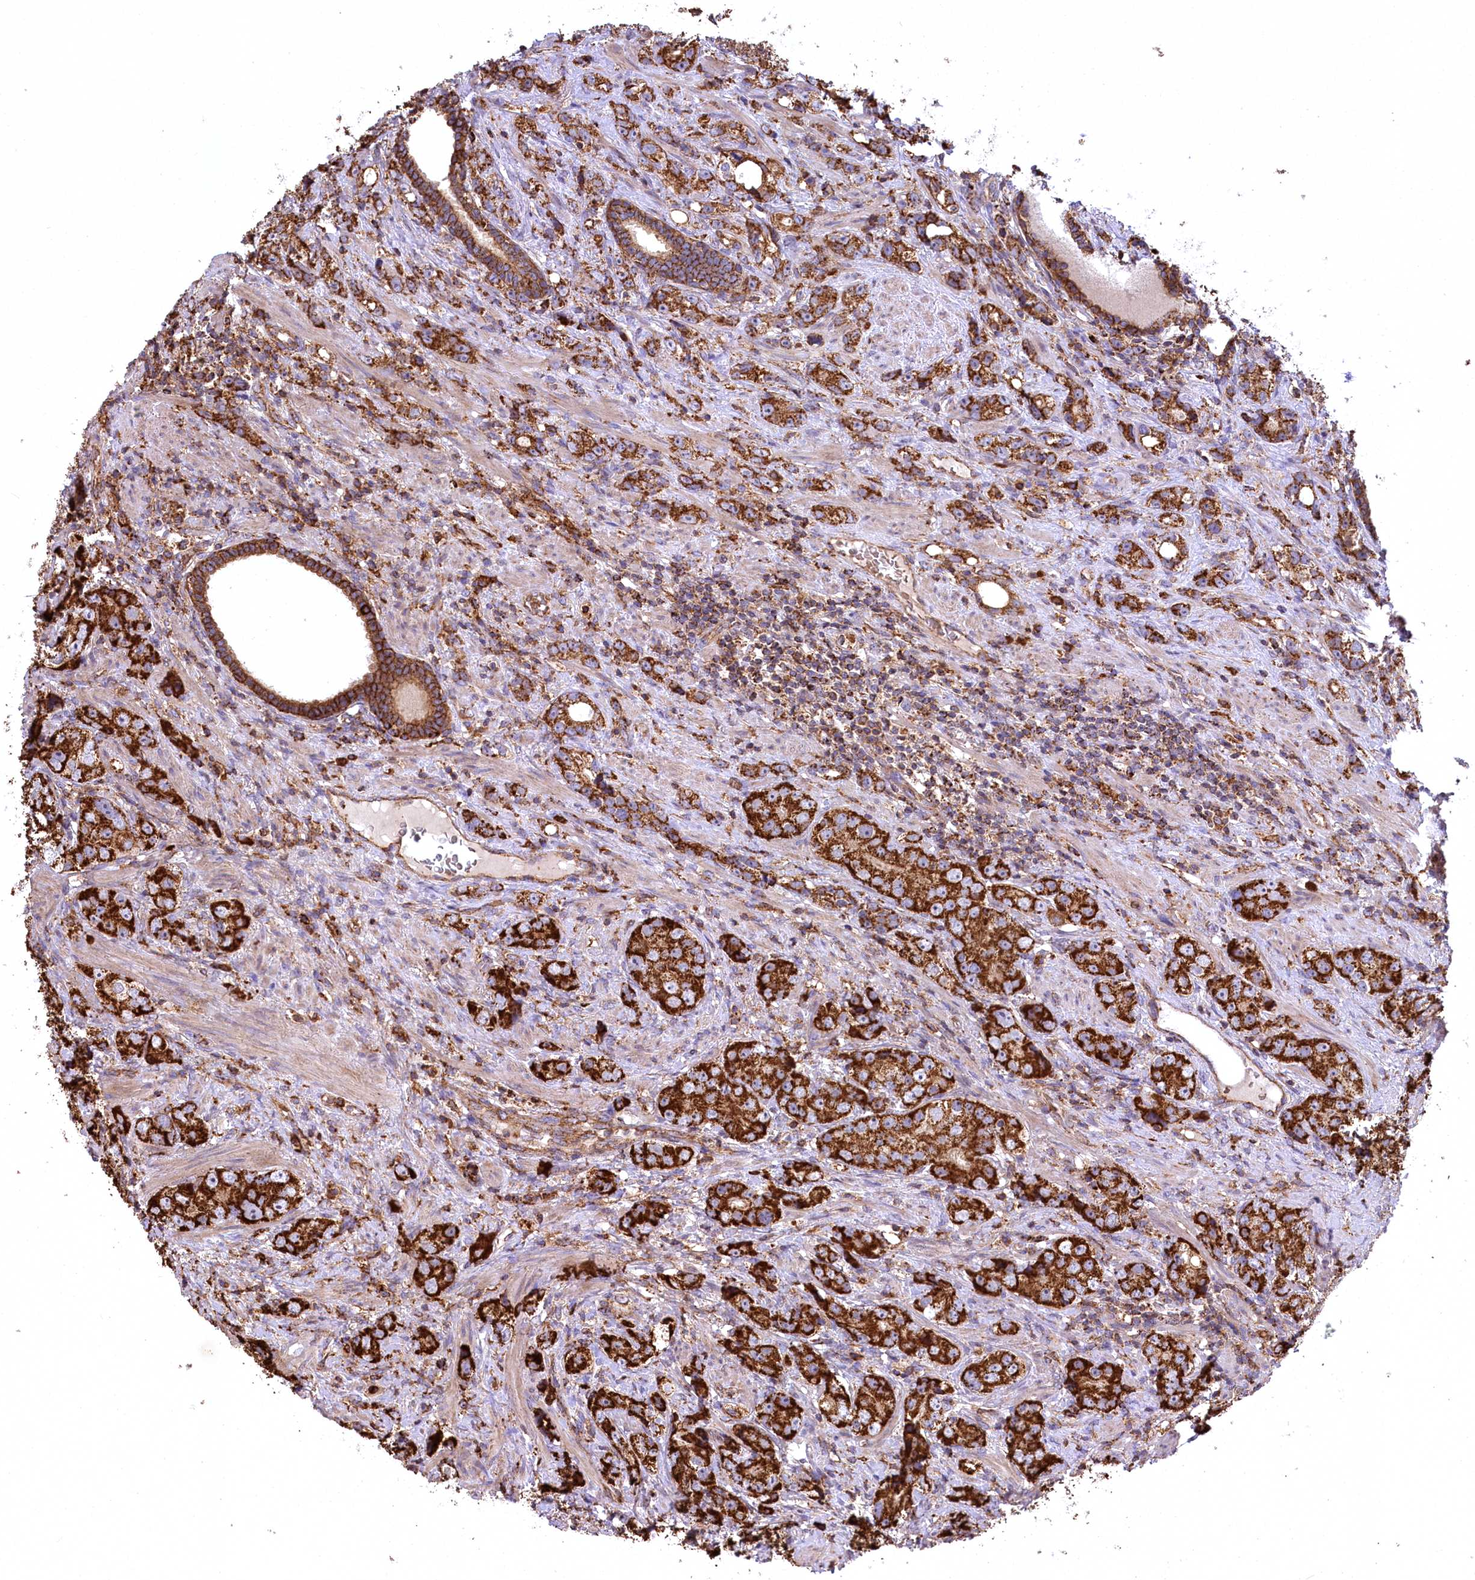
{"staining": {"intensity": "strong", "quantity": ">75%", "location": "cytoplasmic/membranous"}, "tissue": "prostate cancer", "cell_type": "Tumor cells", "image_type": "cancer", "snomed": [{"axis": "morphology", "description": "Adenocarcinoma, High grade"}, {"axis": "topography", "description": "Prostate"}], "caption": "Immunohistochemical staining of prostate cancer (adenocarcinoma (high-grade)) shows high levels of strong cytoplasmic/membranous protein expression in about >75% of tumor cells.", "gene": "CARD19", "patient": {"sex": "male", "age": 63}}